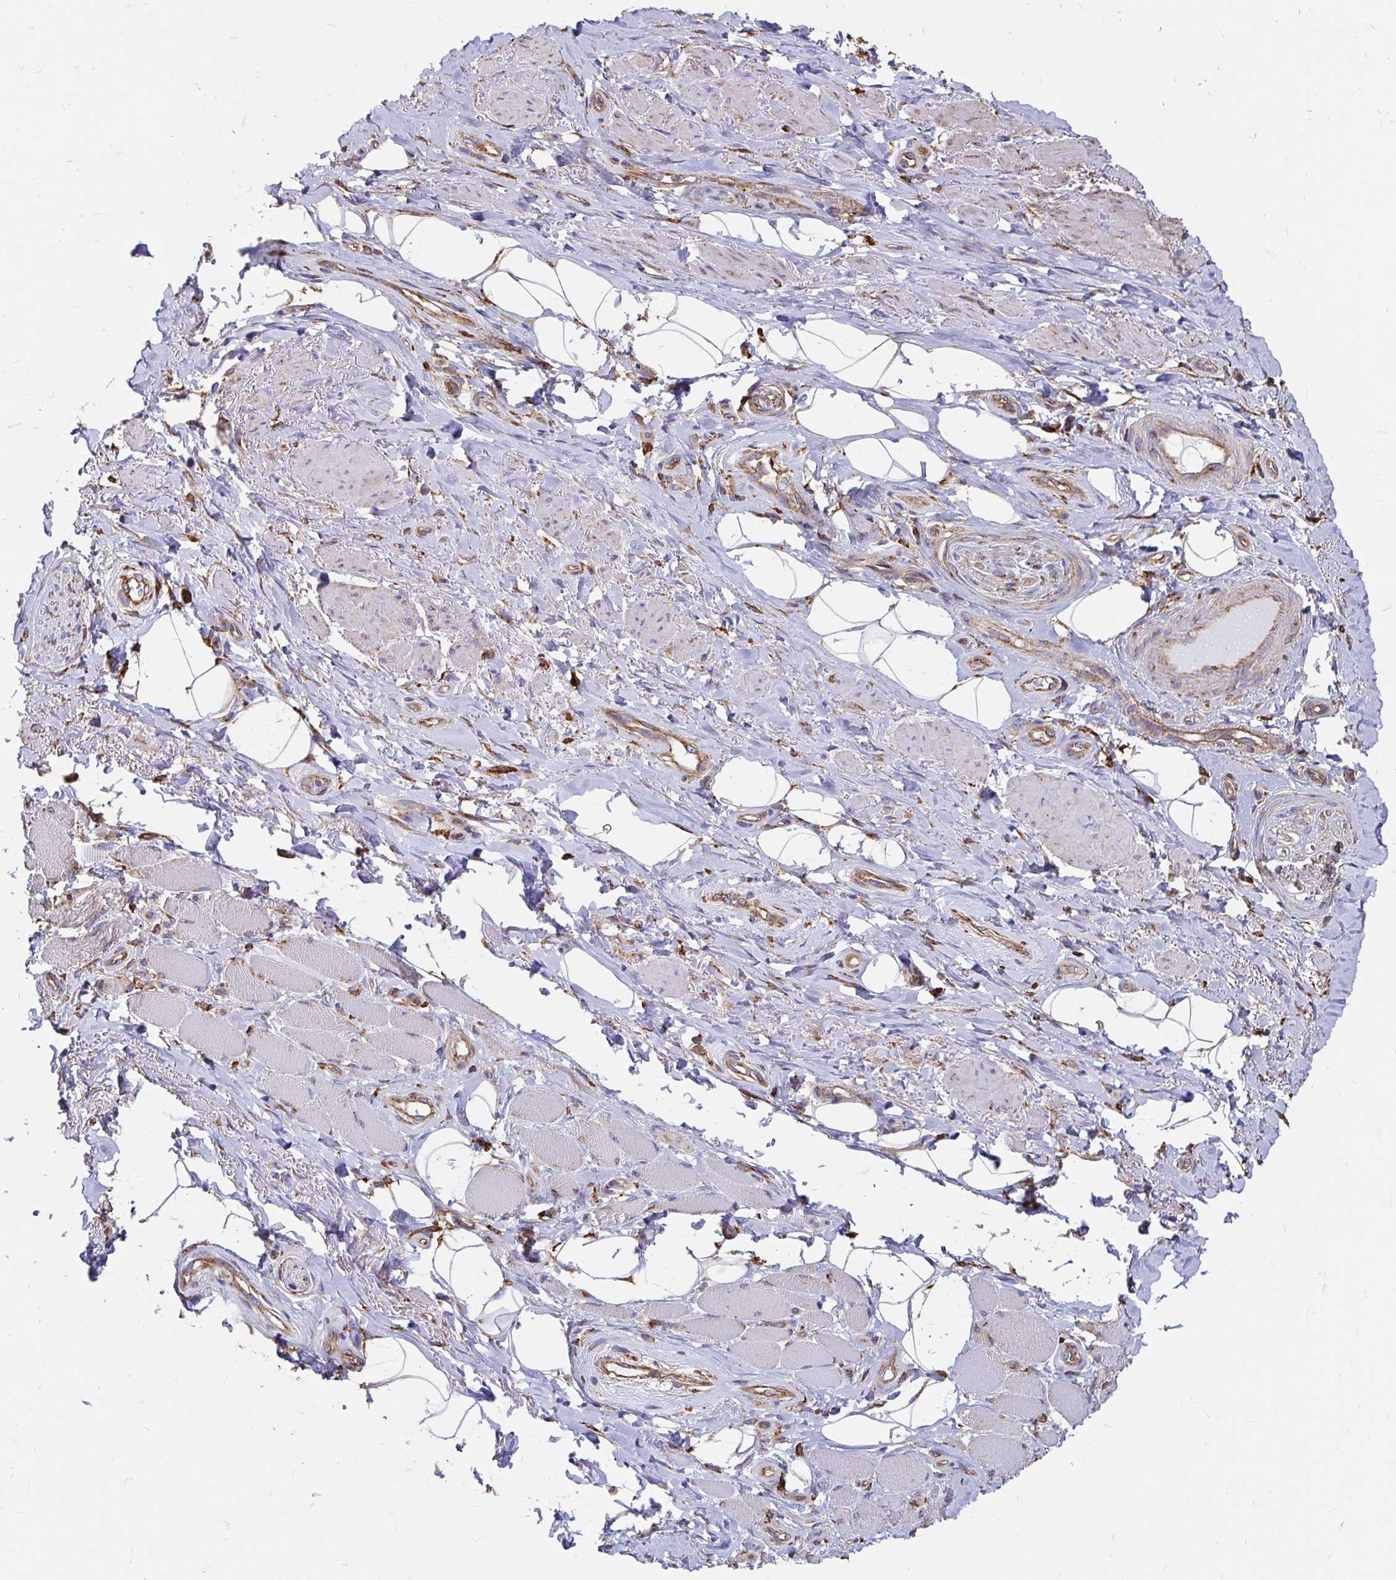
{"staining": {"intensity": "negative", "quantity": "none", "location": "none"}, "tissue": "adipose tissue", "cell_type": "Adipocytes", "image_type": "normal", "snomed": [{"axis": "morphology", "description": "Normal tissue, NOS"}, {"axis": "topography", "description": "Anal"}, {"axis": "topography", "description": "Peripheral nerve tissue"}], "caption": "Adipocytes show no significant positivity in unremarkable adipose tissue. (DAB (3,3'-diaminobenzidine) IHC visualized using brightfield microscopy, high magnification).", "gene": "CLTC", "patient": {"sex": "male", "age": 53}}